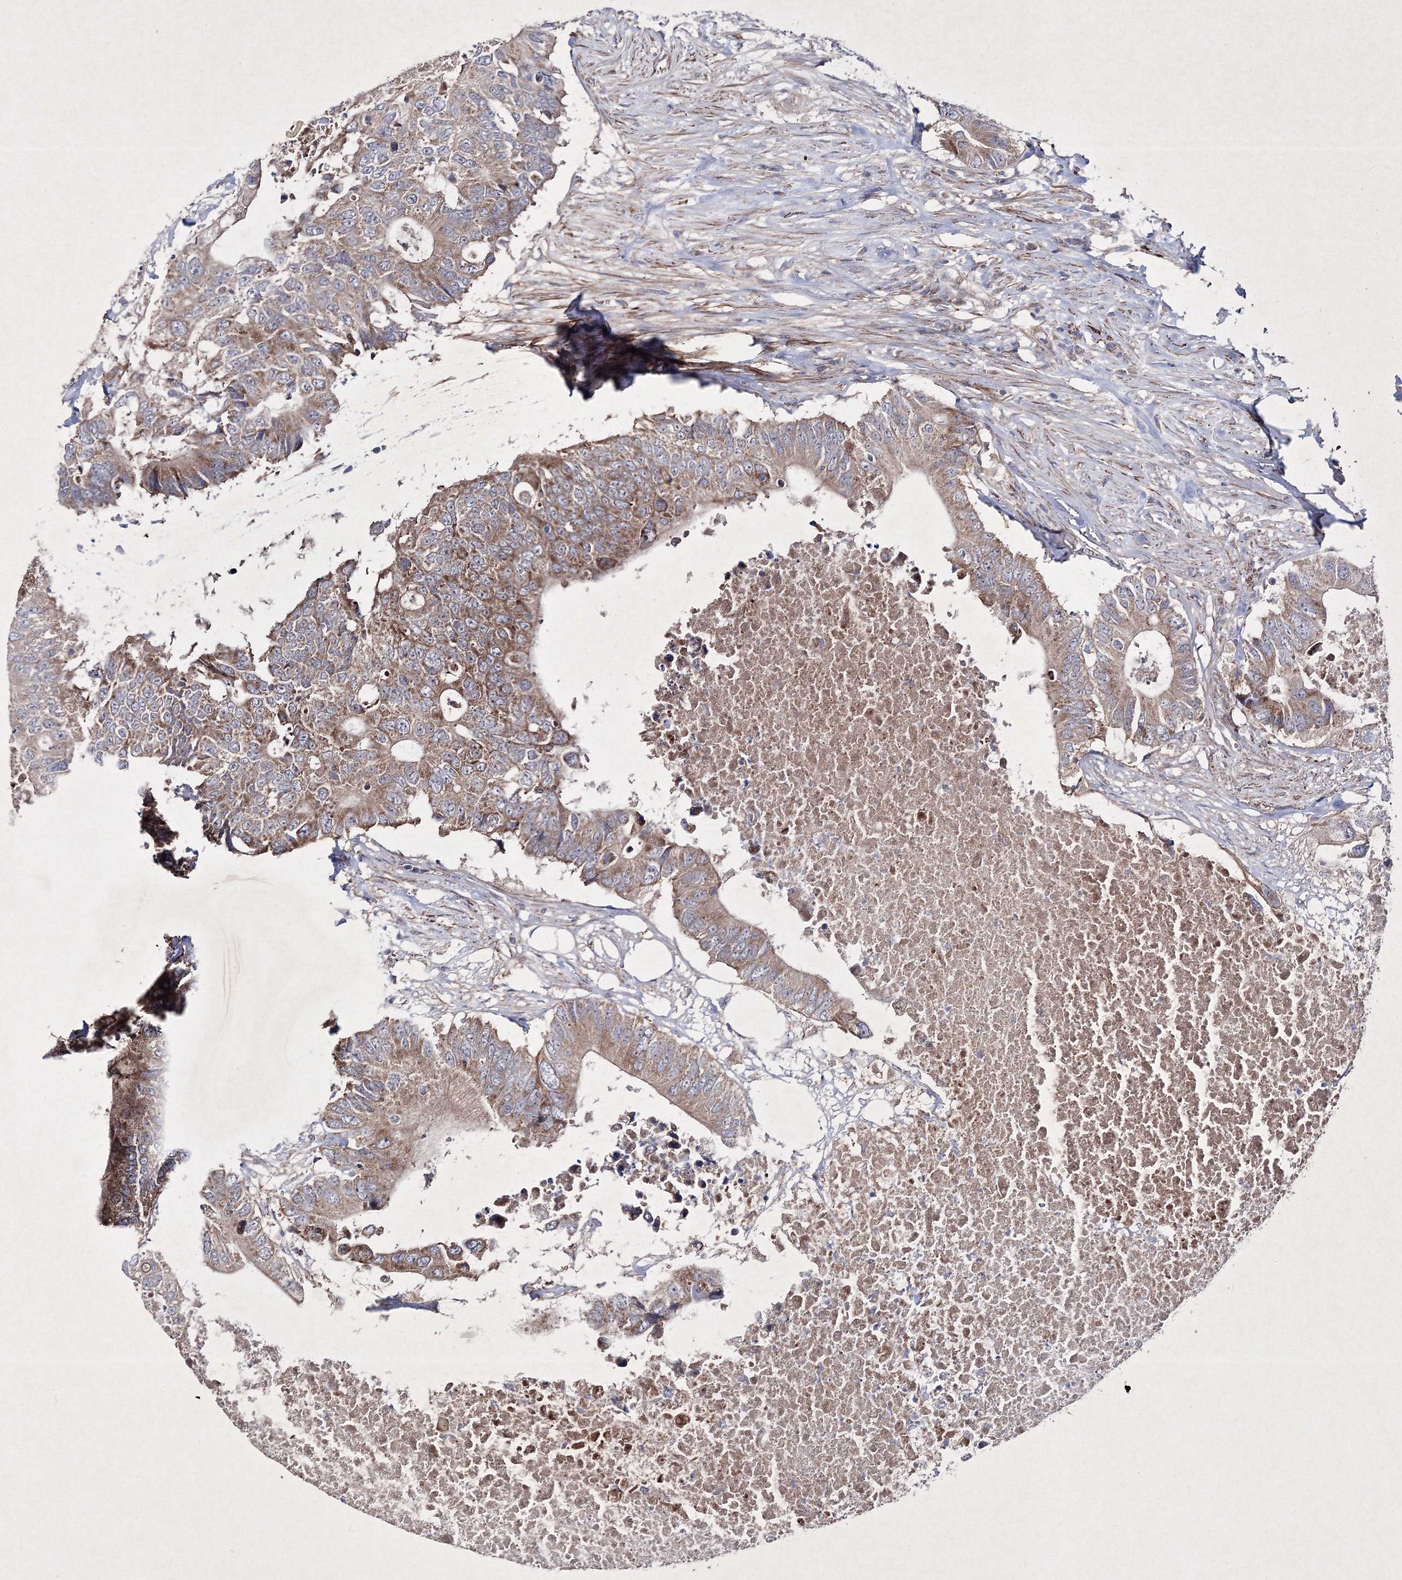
{"staining": {"intensity": "moderate", "quantity": ">75%", "location": "cytoplasmic/membranous"}, "tissue": "colorectal cancer", "cell_type": "Tumor cells", "image_type": "cancer", "snomed": [{"axis": "morphology", "description": "Adenocarcinoma, NOS"}, {"axis": "topography", "description": "Colon"}], "caption": "An image showing moderate cytoplasmic/membranous positivity in about >75% of tumor cells in adenocarcinoma (colorectal), as visualized by brown immunohistochemical staining.", "gene": "GFM1", "patient": {"sex": "male", "age": 71}}